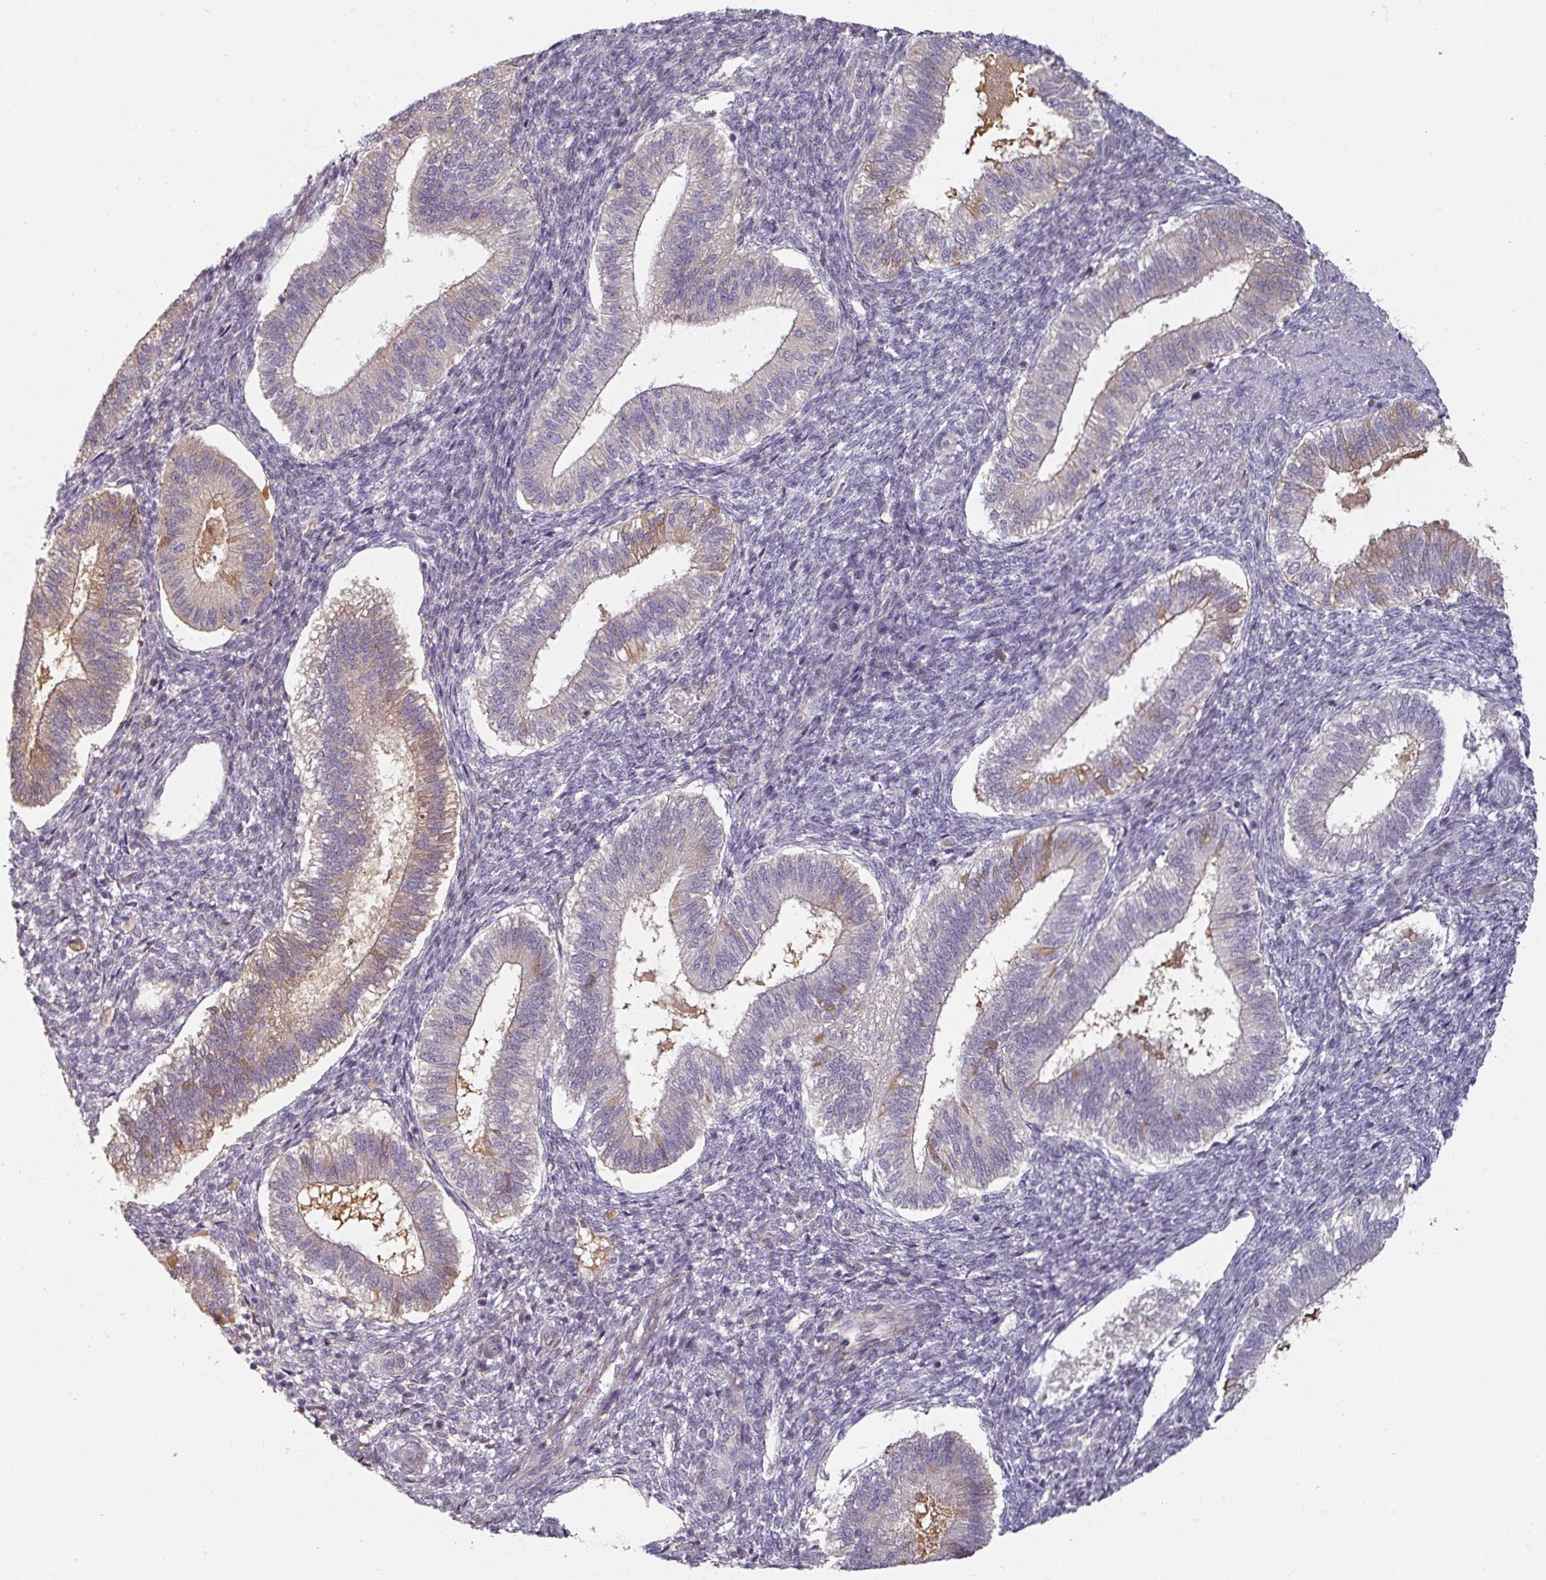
{"staining": {"intensity": "negative", "quantity": "none", "location": "none"}, "tissue": "endometrium", "cell_type": "Cells in endometrial stroma", "image_type": "normal", "snomed": [{"axis": "morphology", "description": "Normal tissue, NOS"}, {"axis": "topography", "description": "Endometrium"}], "caption": "This is a histopathology image of immunohistochemistry (IHC) staining of normal endometrium, which shows no positivity in cells in endometrial stroma.", "gene": "CEP78", "patient": {"sex": "female", "age": 25}}